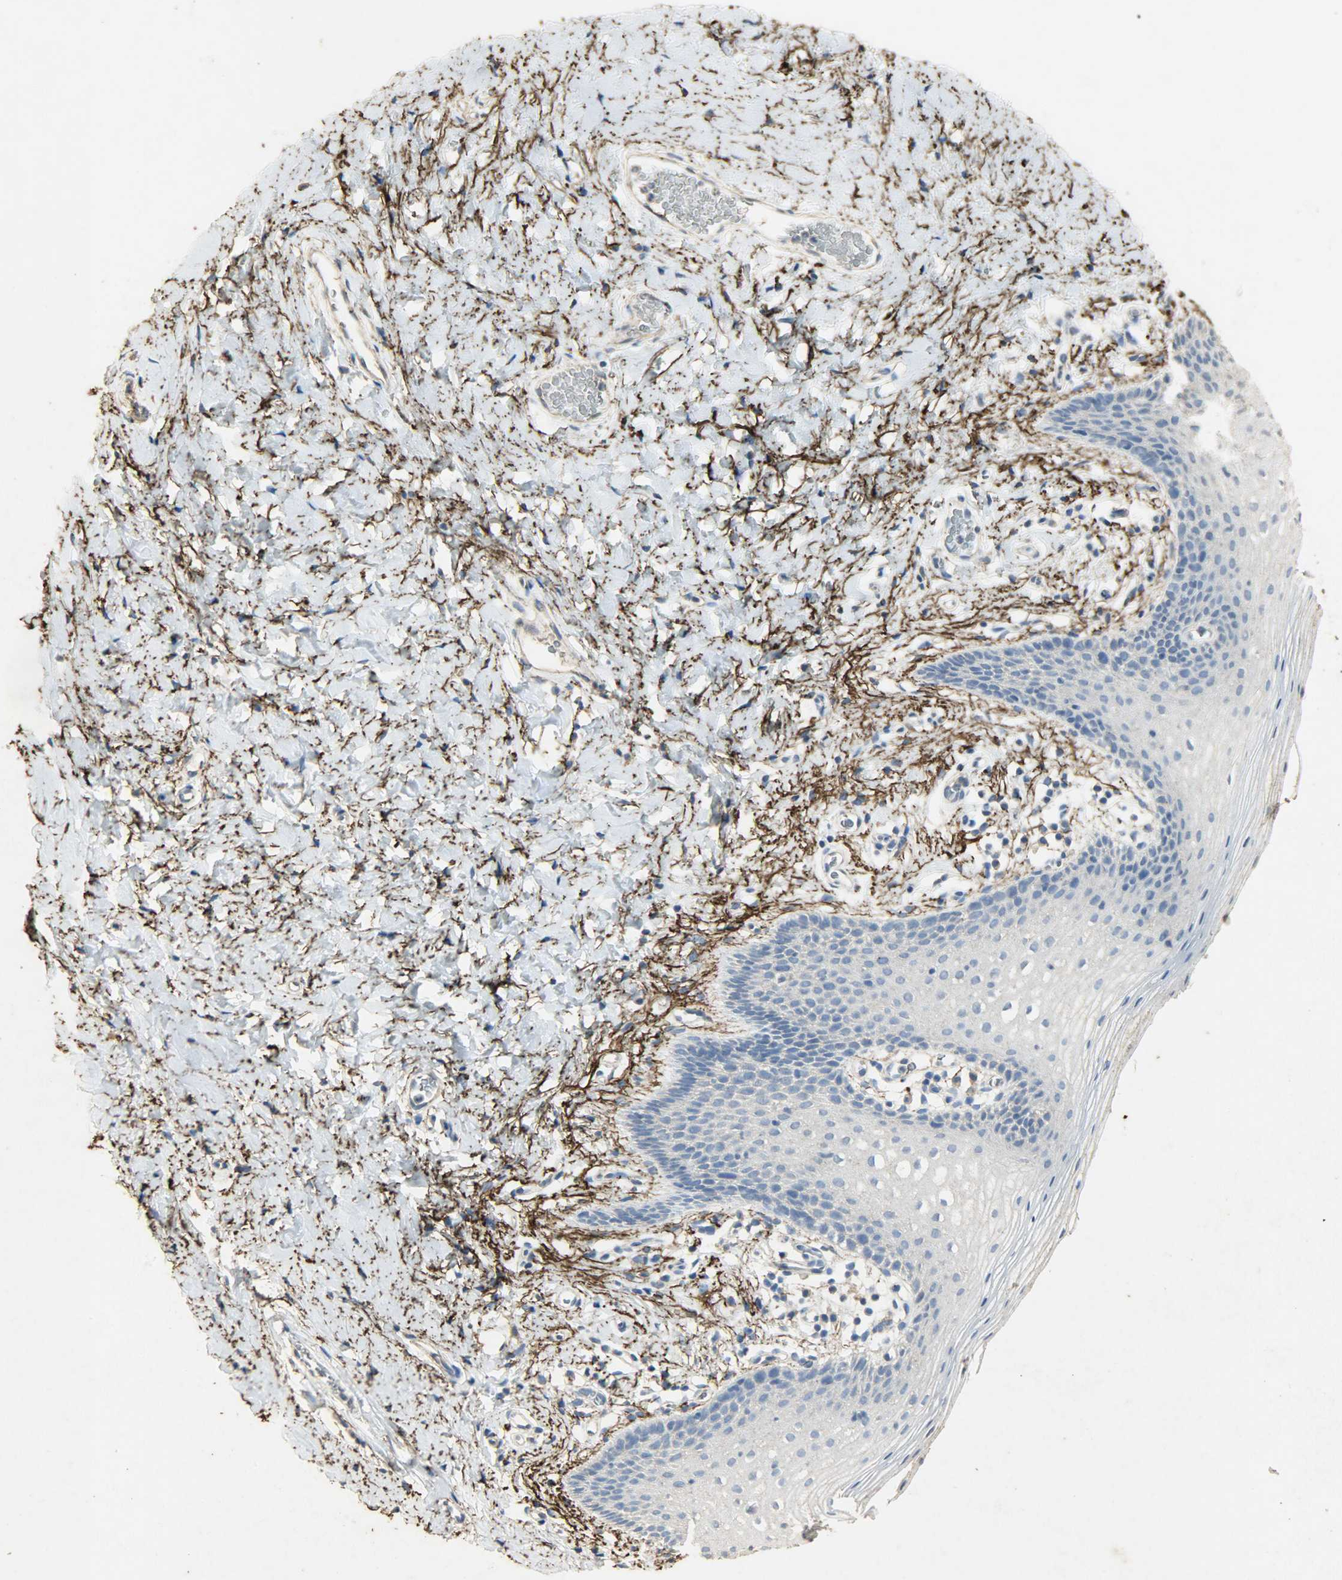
{"staining": {"intensity": "negative", "quantity": "none", "location": "none"}, "tissue": "vagina", "cell_type": "Squamous epithelial cells", "image_type": "normal", "snomed": [{"axis": "morphology", "description": "Normal tissue, NOS"}, {"axis": "topography", "description": "Vagina"}], "caption": "Immunohistochemistry micrograph of normal vagina: human vagina stained with DAB (3,3'-diaminobenzidine) exhibits no significant protein positivity in squamous epithelial cells.", "gene": "ASB9", "patient": {"sex": "female", "age": 55}}